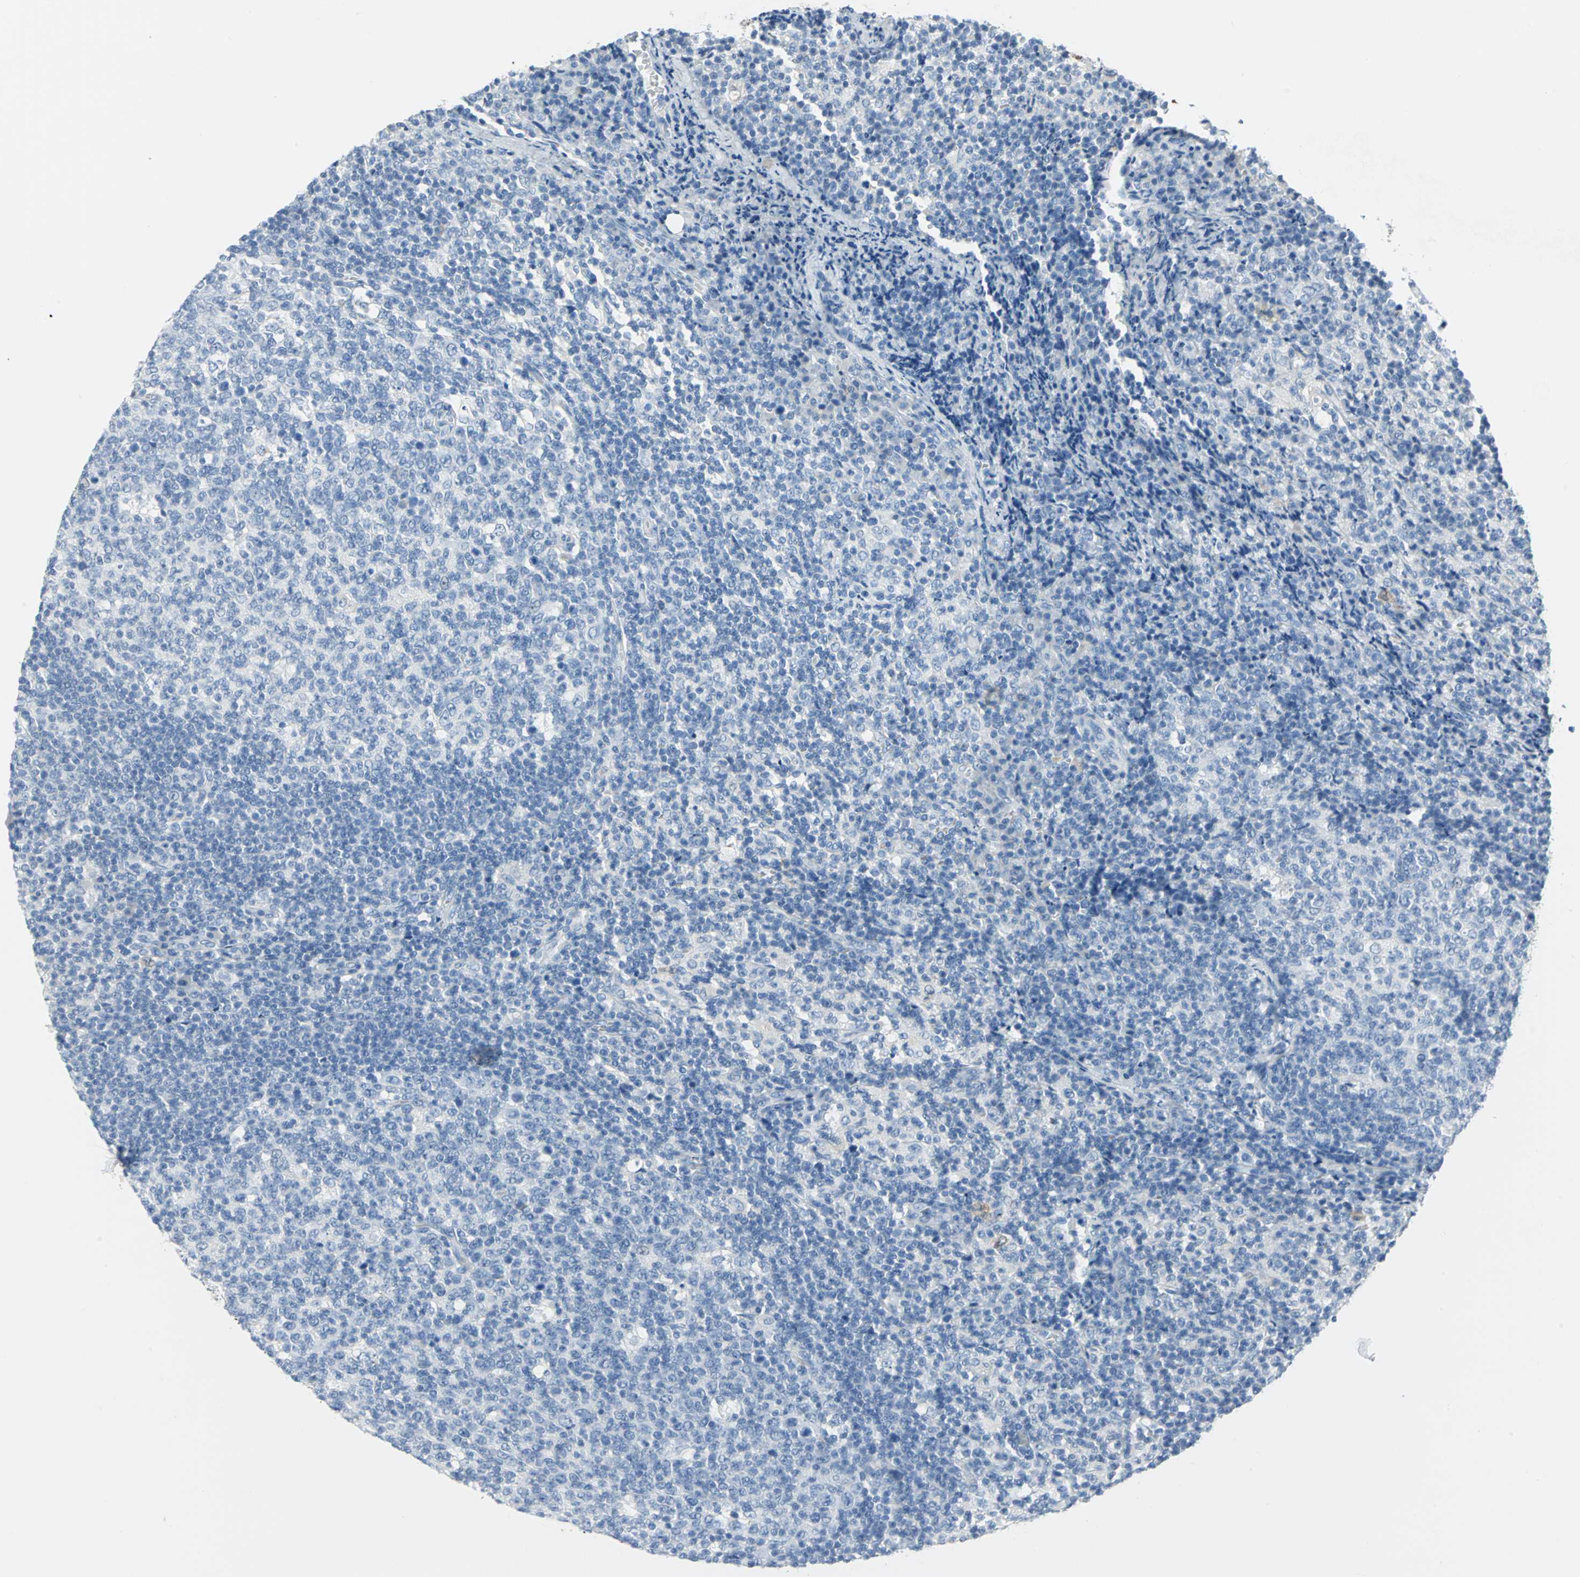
{"staining": {"intensity": "negative", "quantity": "none", "location": "none"}, "tissue": "lymph node", "cell_type": "Germinal center cells", "image_type": "normal", "snomed": [{"axis": "morphology", "description": "Normal tissue, NOS"}, {"axis": "morphology", "description": "Inflammation, NOS"}, {"axis": "topography", "description": "Lymph node"}], "caption": "Immunohistochemical staining of normal human lymph node reveals no significant staining in germinal center cells.", "gene": "SFN", "patient": {"sex": "male", "age": 55}}